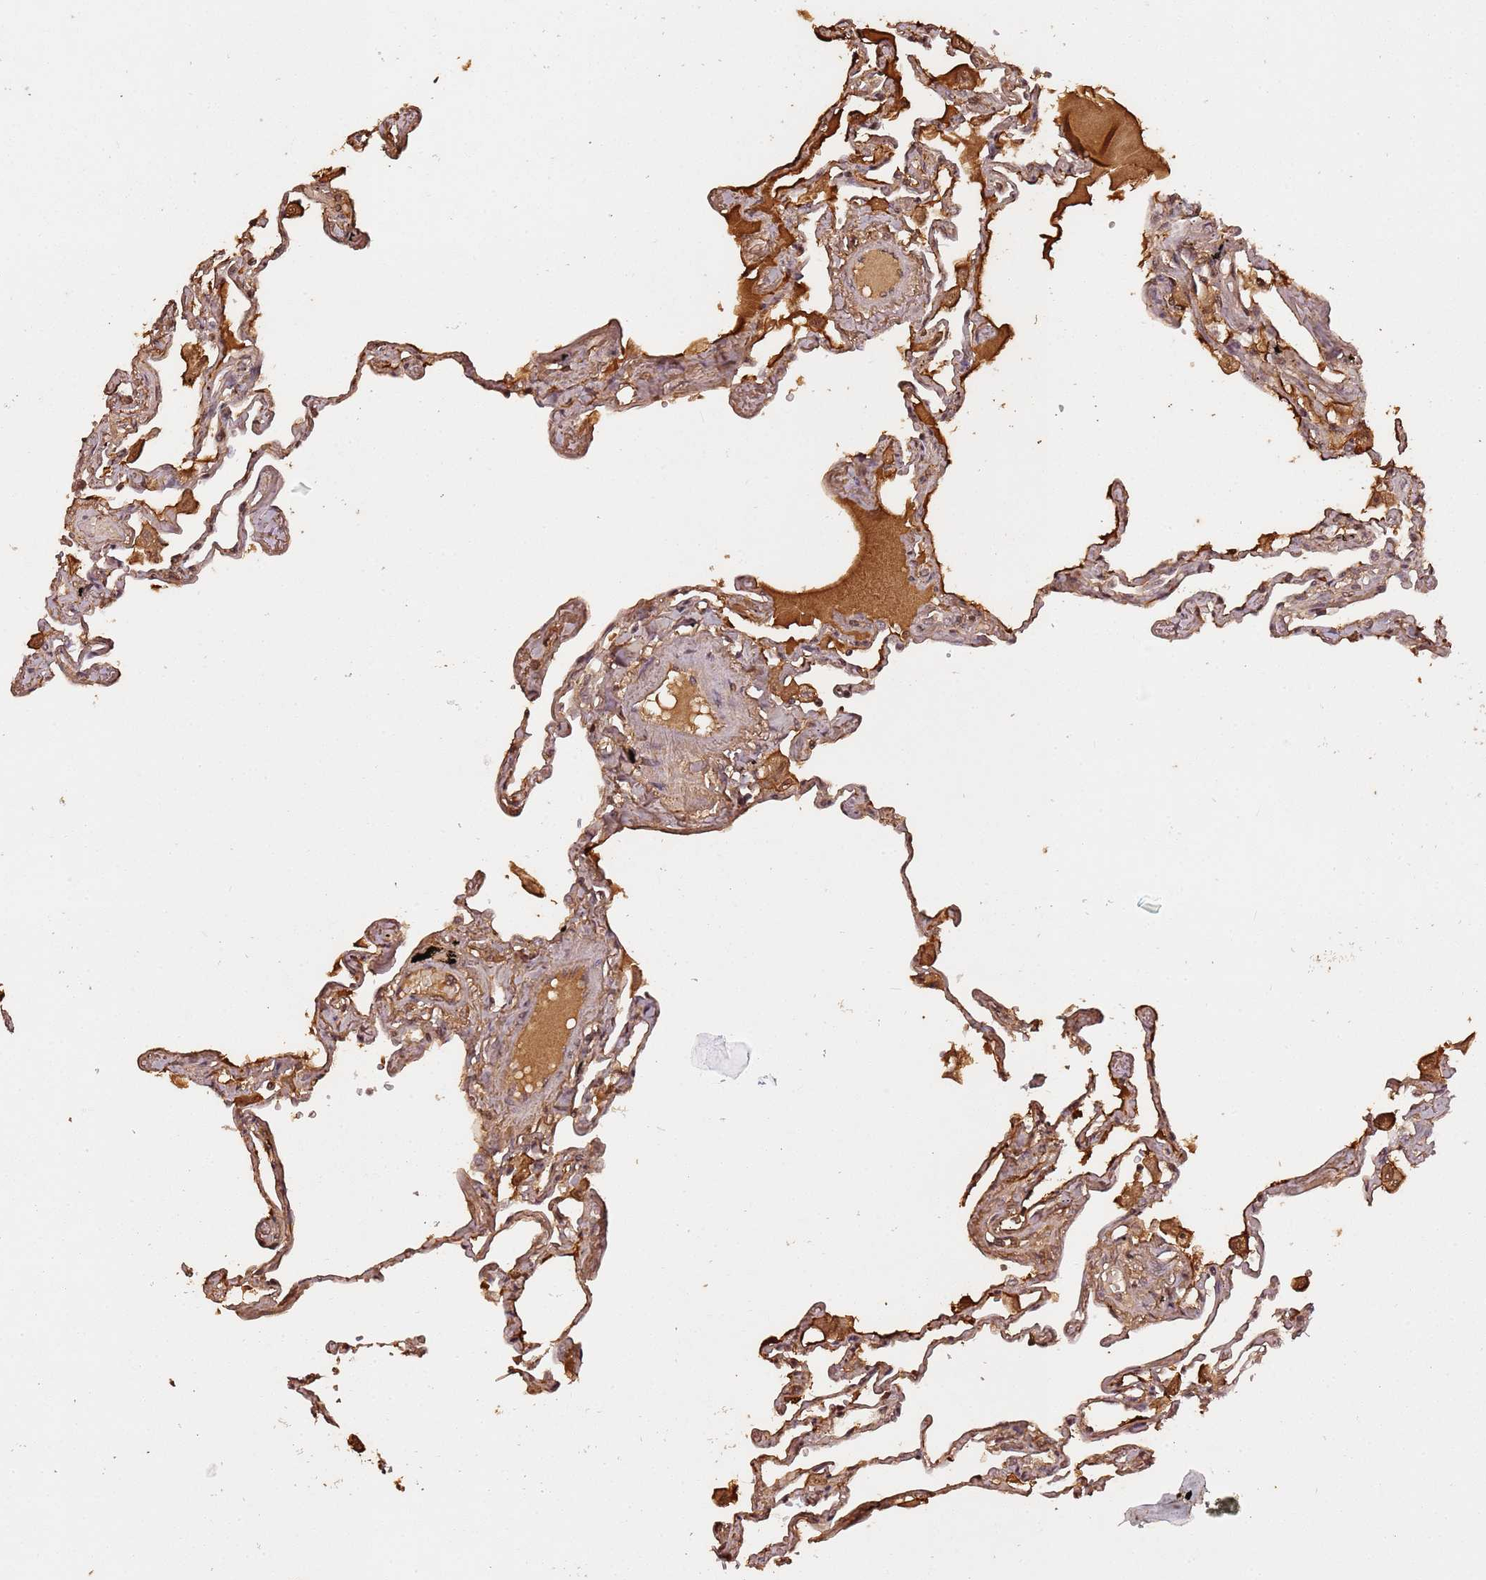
{"staining": {"intensity": "moderate", "quantity": ">75%", "location": "cytoplasmic/membranous,nuclear"}, "tissue": "lung", "cell_type": "Alveolar cells", "image_type": "normal", "snomed": [{"axis": "morphology", "description": "Normal tissue, NOS"}, {"axis": "topography", "description": "Lung"}], "caption": "Protein staining shows moderate cytoplasmic/membranous,nuclear staining in about >75% of alveolar cells in benign lung.", "gene": "COL1A2", "patient": {"sex": "female", "age": 67}}